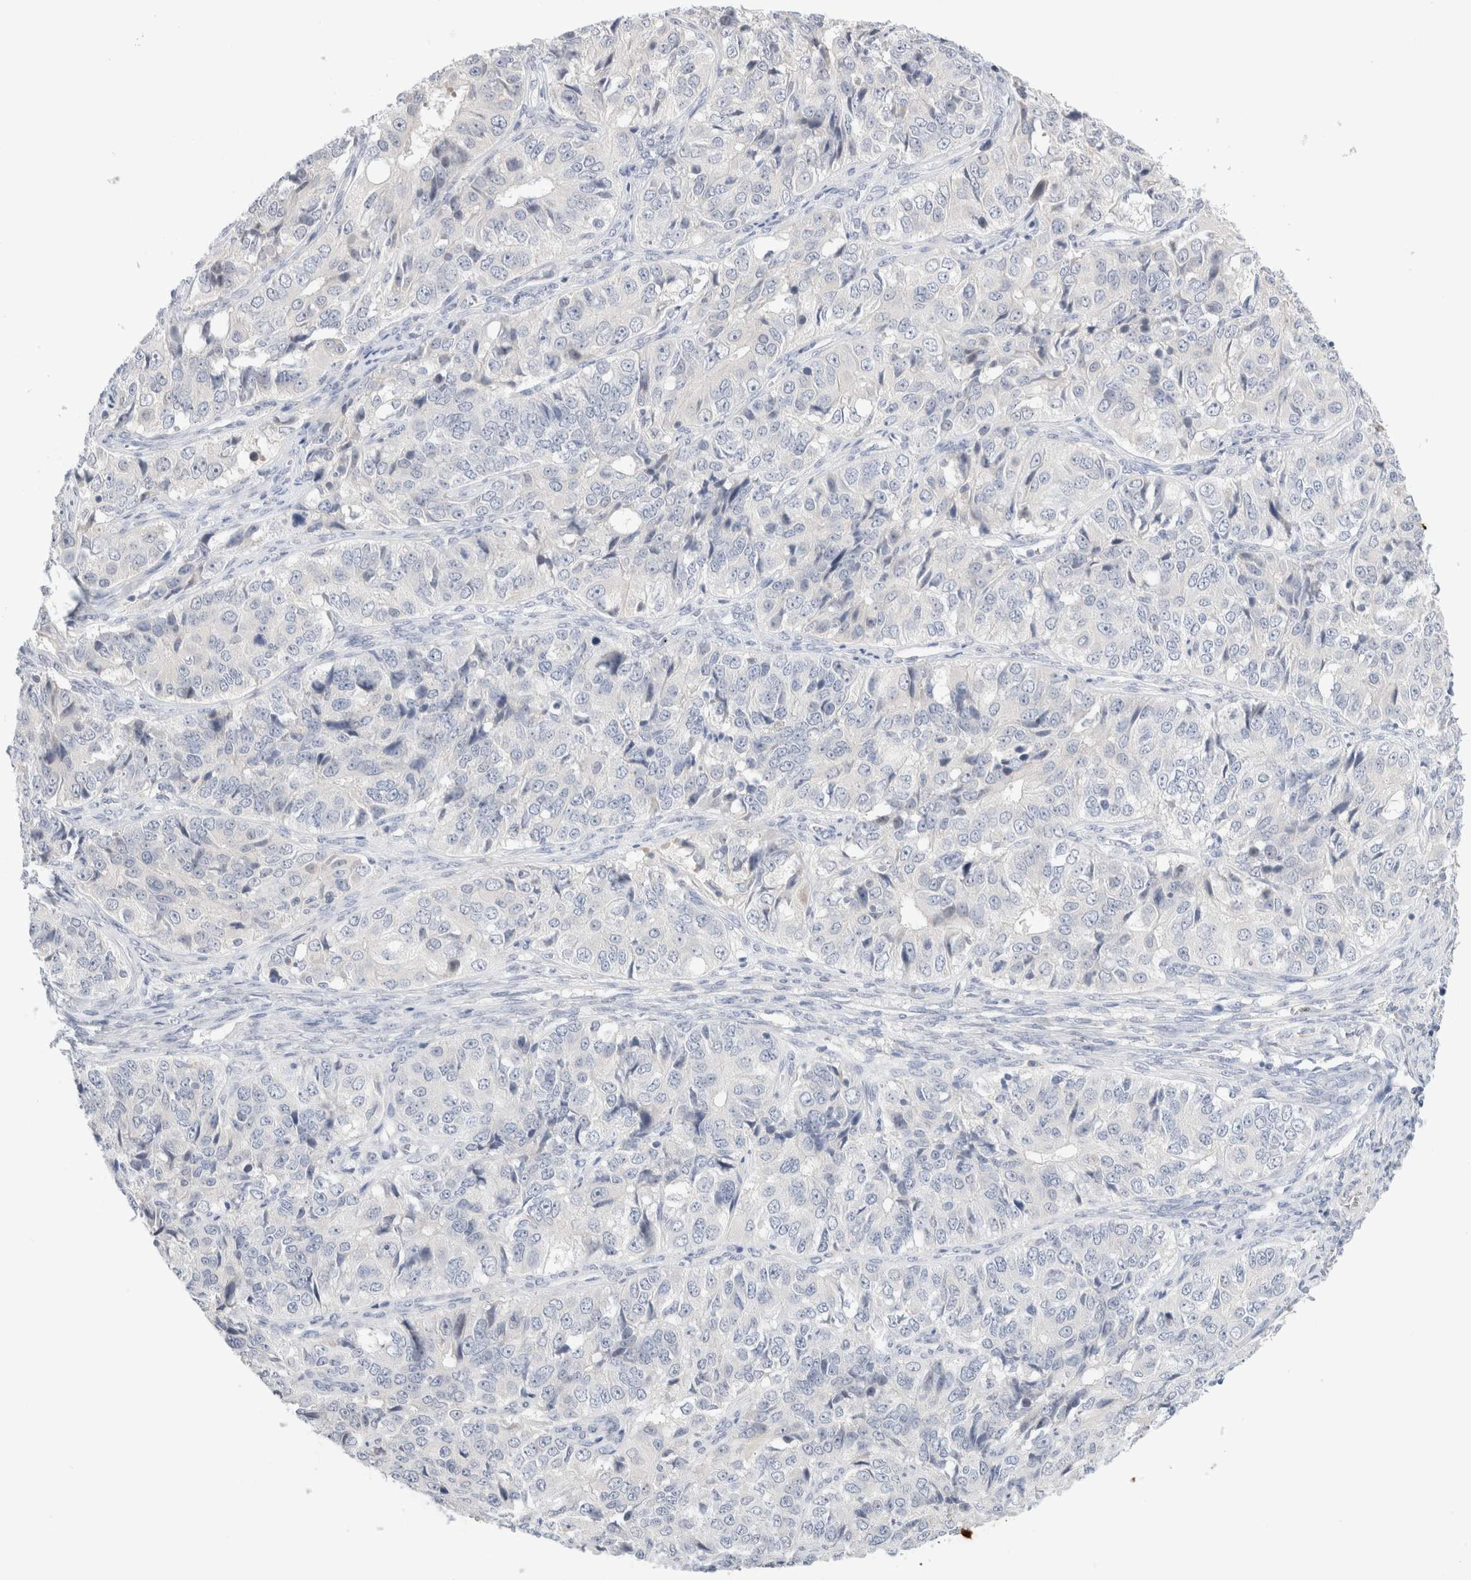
{"staining": {"intensity": "negative", "quantity": "none", "location": "none"}, "tissue": "ovarian cancer", "cell_type": "Tumor cells", "image_type": "cancer", "snomed": [{"axis": "morphology", "description": "Carcinoma, endometroid"}, {"axis": "topography", "description": "Ovary"}], "caption": "DAB immunohistochemical staining of ovarian endometroid carcinoma demonstrates no significant staining in tumor cells. (Brightfield microscopy of DAB immunohistochemistry (IHC) at high magnification).", "gene": "ADAM30", "patient": {"sex": "female", "age": 51}}